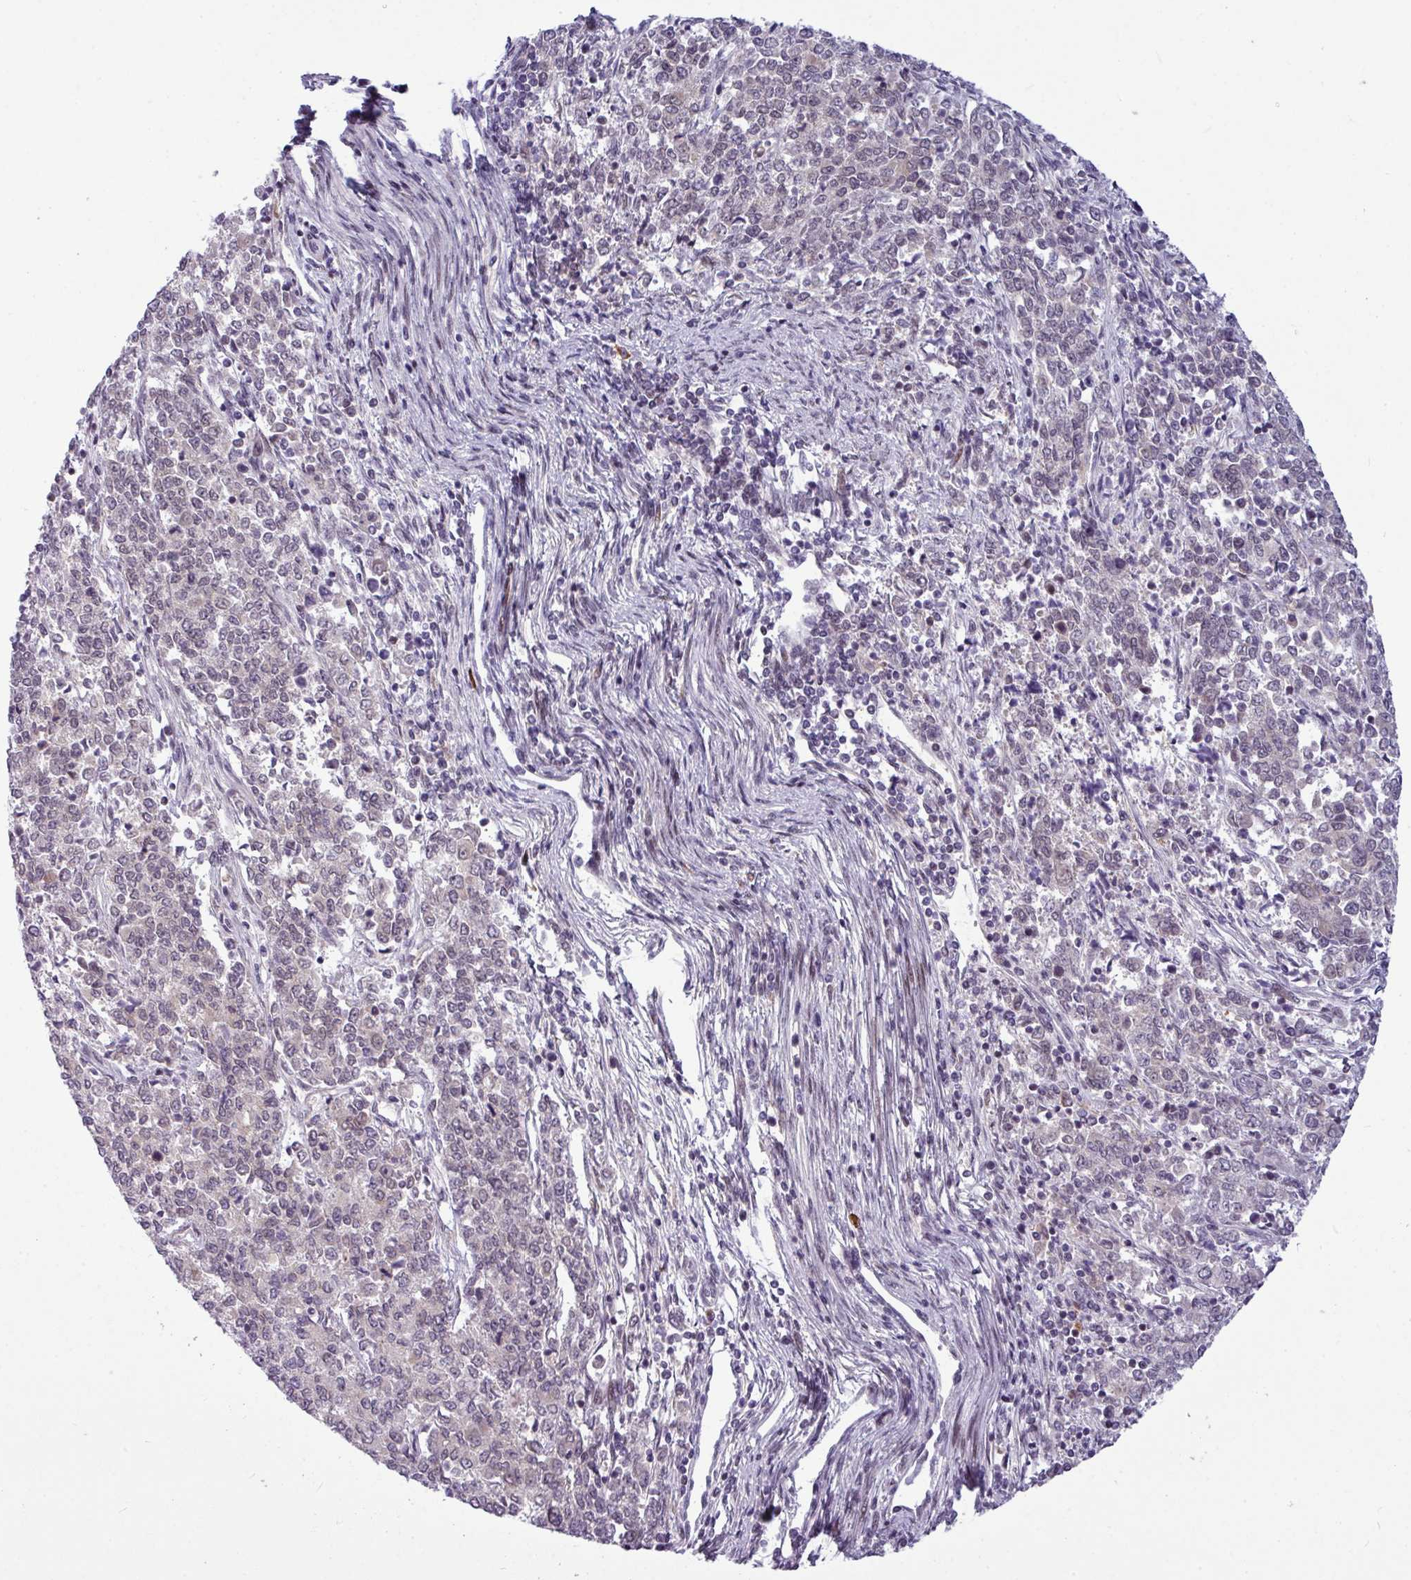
{"staining": {"intensity": "negative", "quantity": "none", "location": "none"}, "tissue": "endometrial cancer", "cell_type": "Tumor cells", "image_type": "cancer", "snomed": [{"axis": "morphology", "description": "Adenocarcinoma, NOS"}, {"axis": "topography", "description": "Endometrium"}], "caption": "IHC histopathology image of neoplastic tissue: human endometrial cancer (adenocarcinoma) stained with DAB reveals no significant protein staining in tumor cells.", "gene": "SLC66A2", "patient": {"sex": "female", "age": 50}}